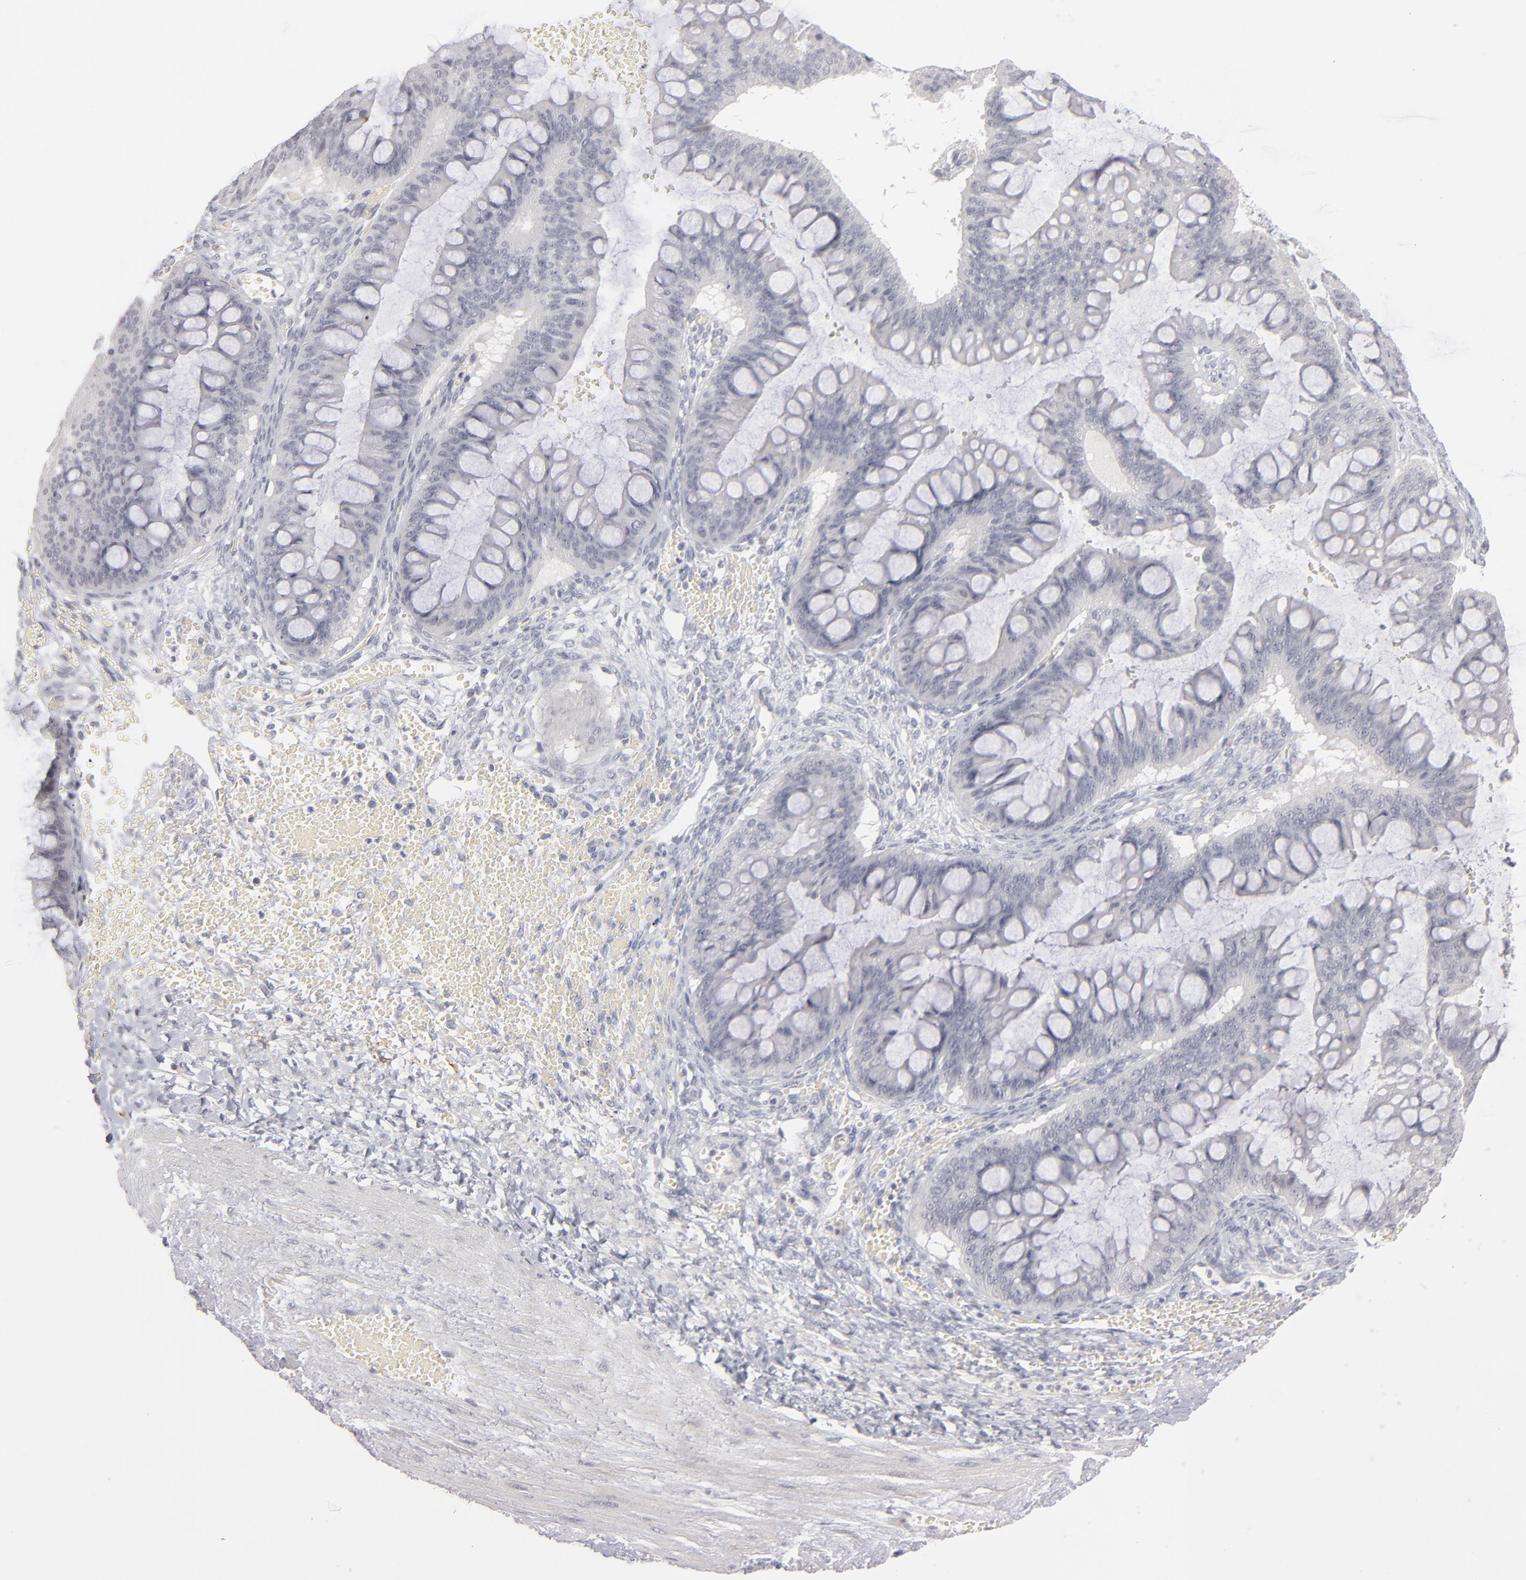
{"staining": {"intensity": "negative", "quantity": "none", "location": "none"}, "tissue": "ovarian cancer", "cell_type": "Tumor cells", "image_type": "cancer", "snomed": [{"axis": "morphology", "description": "Cystadenocarcinoma, mucinous, NOS"}, {"axis": "topography", "description": "Ovary"}], "caption": "A high-resolution histopathology image shows immunohistochemistry staining of ovarian mucinous cystadenocarcinoma, which displays no significant positivity in tumor cells.", "gene": "KIAA1210", "patient": {"sex": "female", "age": 73}}